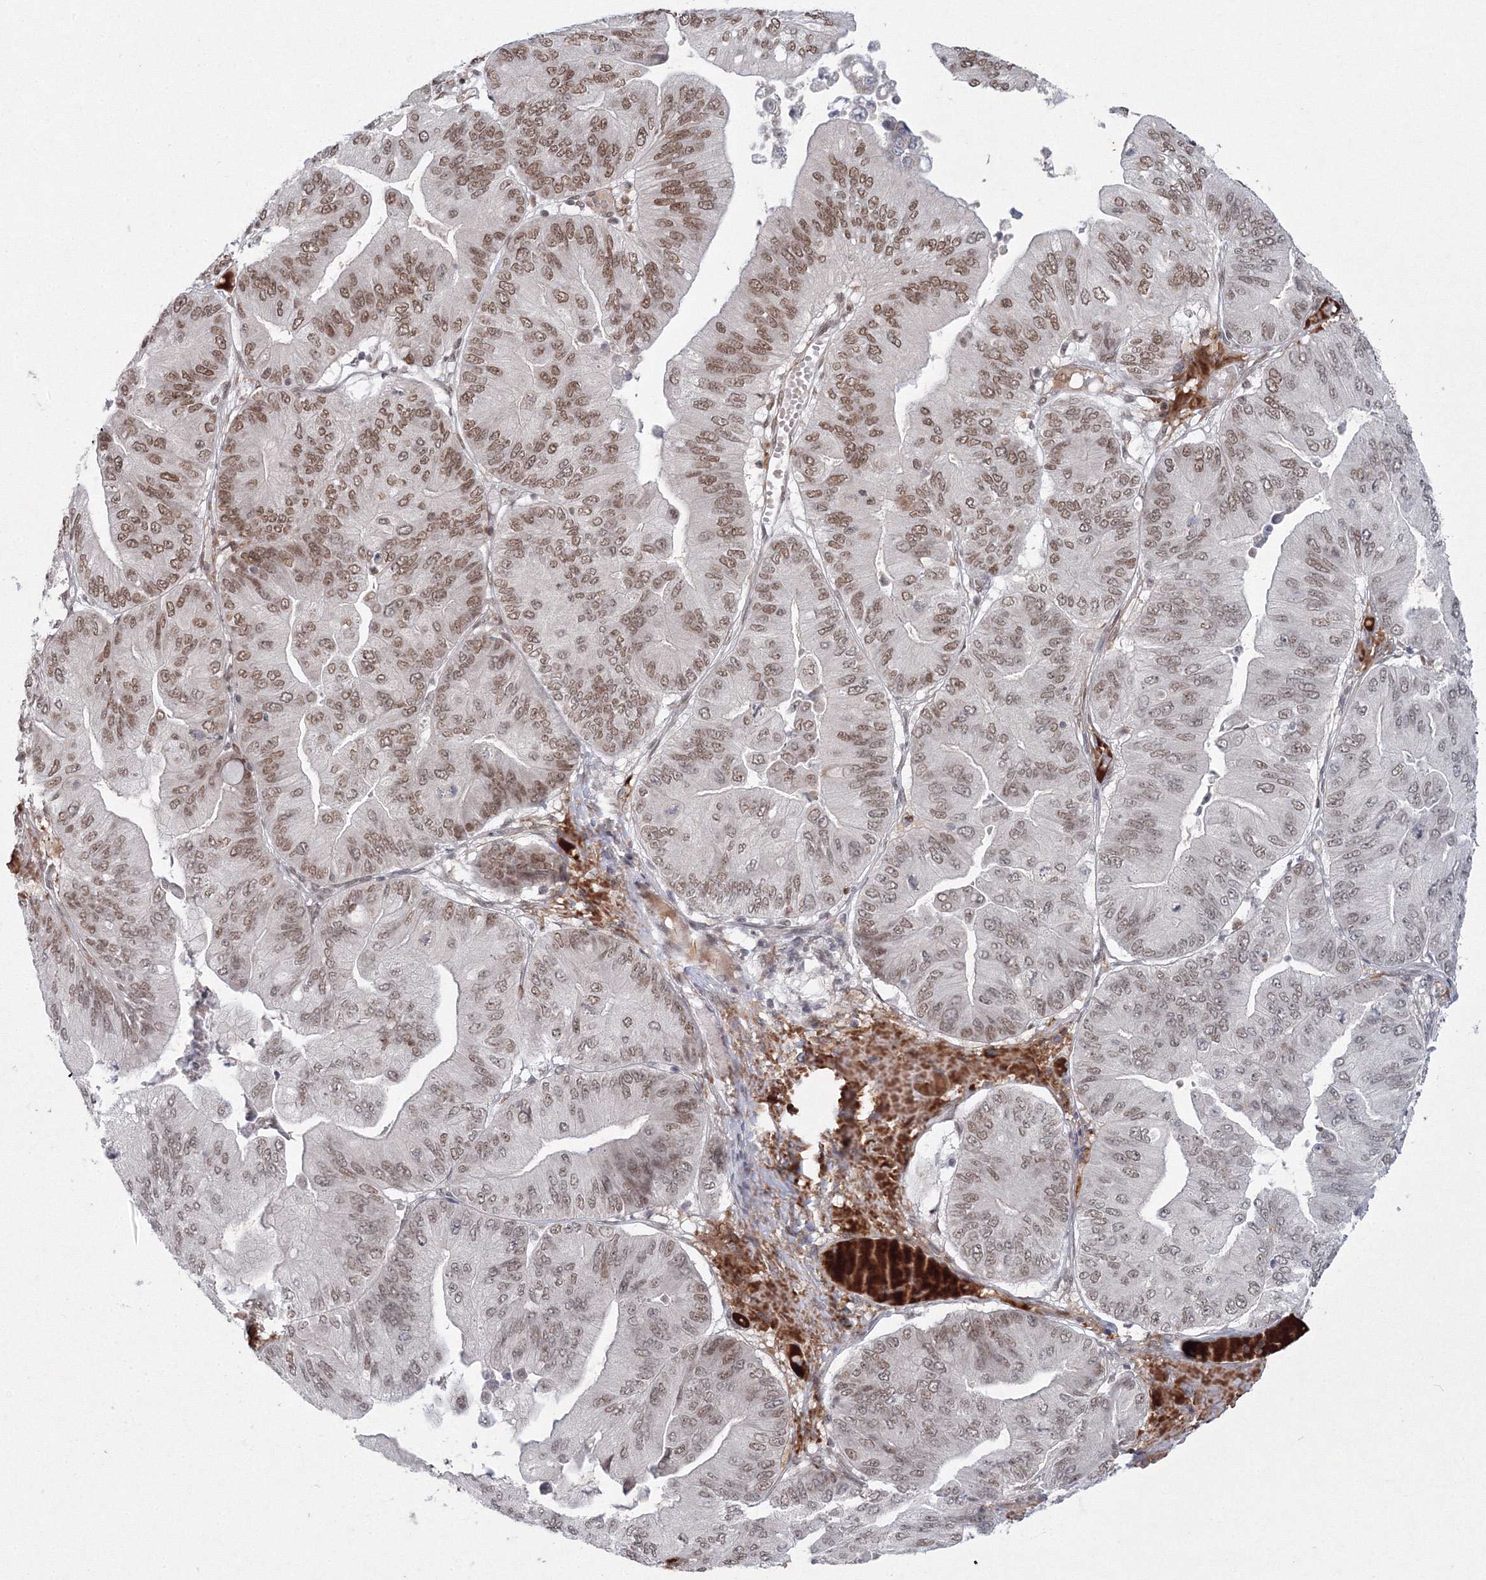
{"staining": {"intensity": "moderate", "quantity": ">75%", "location": "nuclear"}, "tissue": "ovarian cancer", "cell_type": "Tumor cells", "image_type": "cancer", "snomed": [{"axis": "morphology", "description": "Cystadenocarcinoma, mucinous, NOS"}, {"axis": "topography", "description": "Ovary"}], "caption": "Ovarian cancer (mucinous cystadenocarcinoma) was stained to show a protein in brown. There is medium levels of moderate nuclear positivity in about >75% of tumor cells. (brown staining indicates protein expression, while blue staining denotes nuclei).", "gene": "C3orf33", "patient": {"sex": "female", "age": 61}}